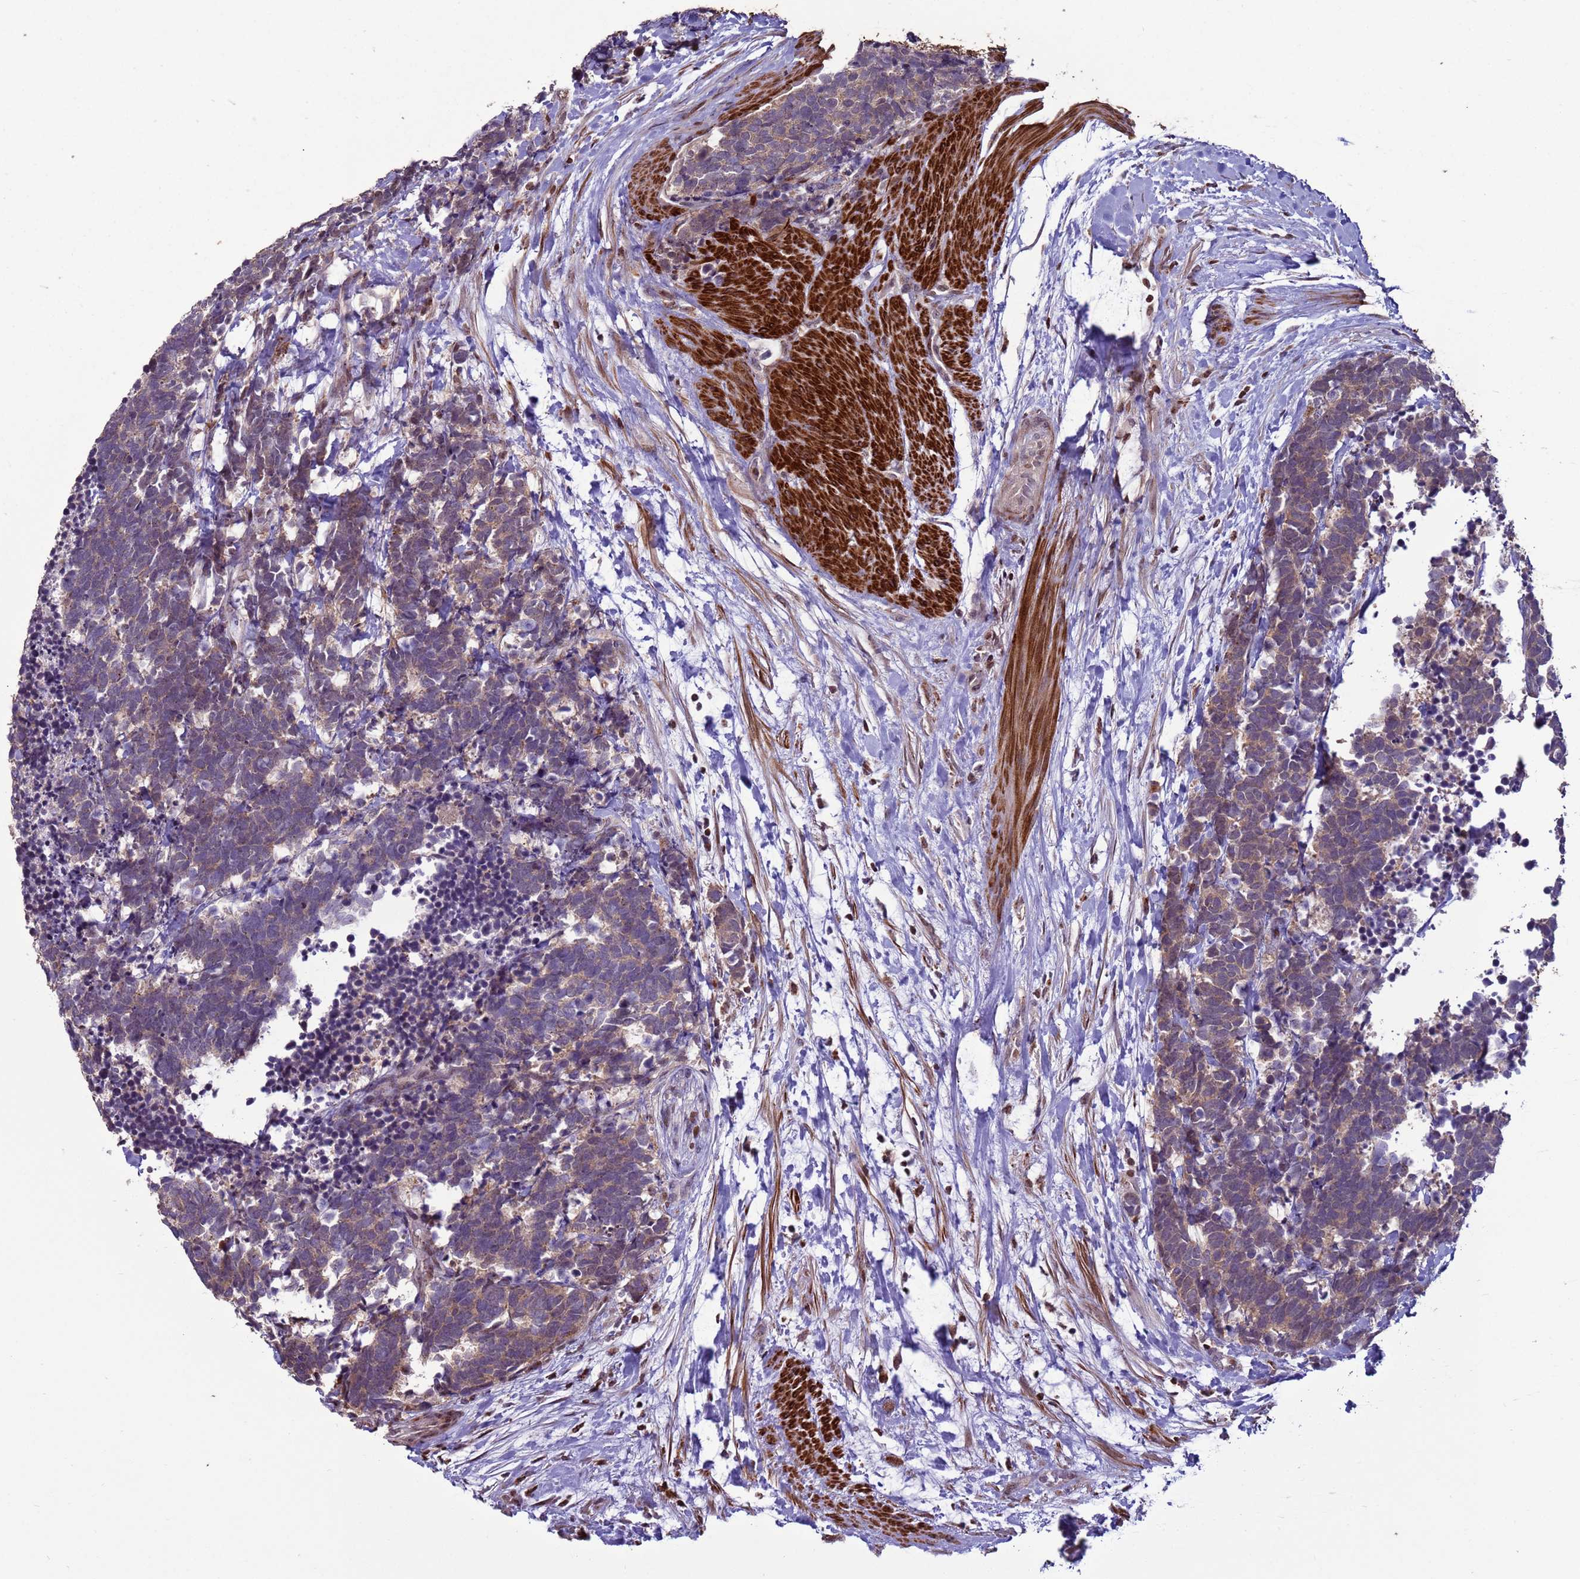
{"staining": {"intensity": "weak", "quantity": "<25%", "location": "cytoplasmic/membranous"}, "tissue": "carcinoid", "cell_type": "Tumor cells", "image_type": "cancer", "snomed": [{"axis": "morphology", "description": "Carcinoma, NOS"}, {"axis": "morphology", "description": "Carcinoid, malignant, NOS"}, {"axis": "topography", "description": "Prostate"}], "caption": "This is an IHC micrograph of carcinoid. There is no staining in tumor cells.", "gene": "HGH1", "patient": {"sex": "male", "age": 57}}